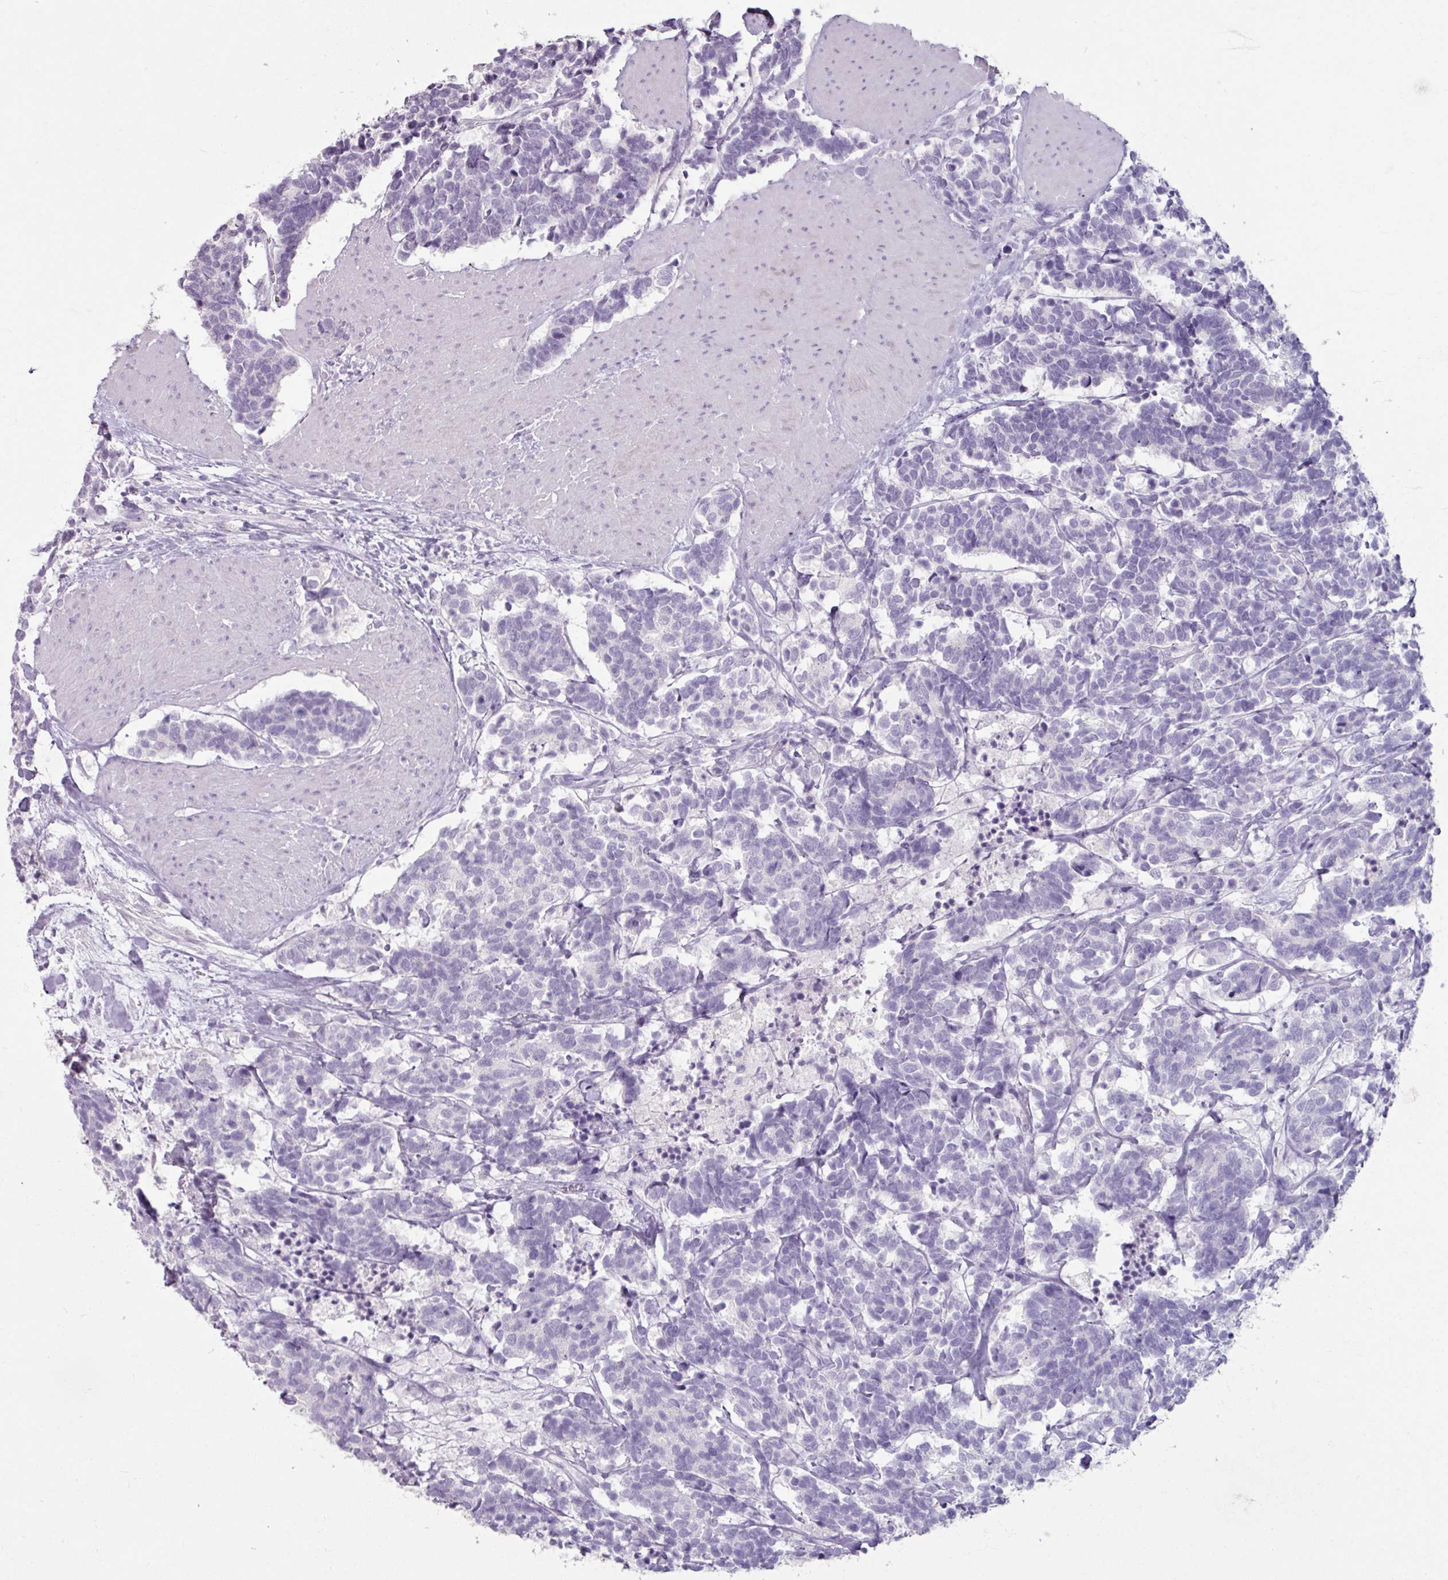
{"staining": {"intensity": "negative", "quantity": "none", "location": "none"}, "tissue": "carcinoid", "cell_type": "Tumor cells", "image_type": "cancer", "snomed": [{"axis": "morphology", "description": "Carcinoma, NOS"}, {"axis": "morphology", "description": "Carcinoid, malignant, NOS"}, {"axis": "topography", "description": "Urinary bladder"}], "caption": "The image demonstrates no significant staining in tumor cells of carcinoid (malignant). (DAB (3,3'-diaminobenzidine) immunohistochemistry visualized using brightfield microscopy, high magnification).", "gene": "SLC27A5", "patient": {"sex": "male", "age": 57}}